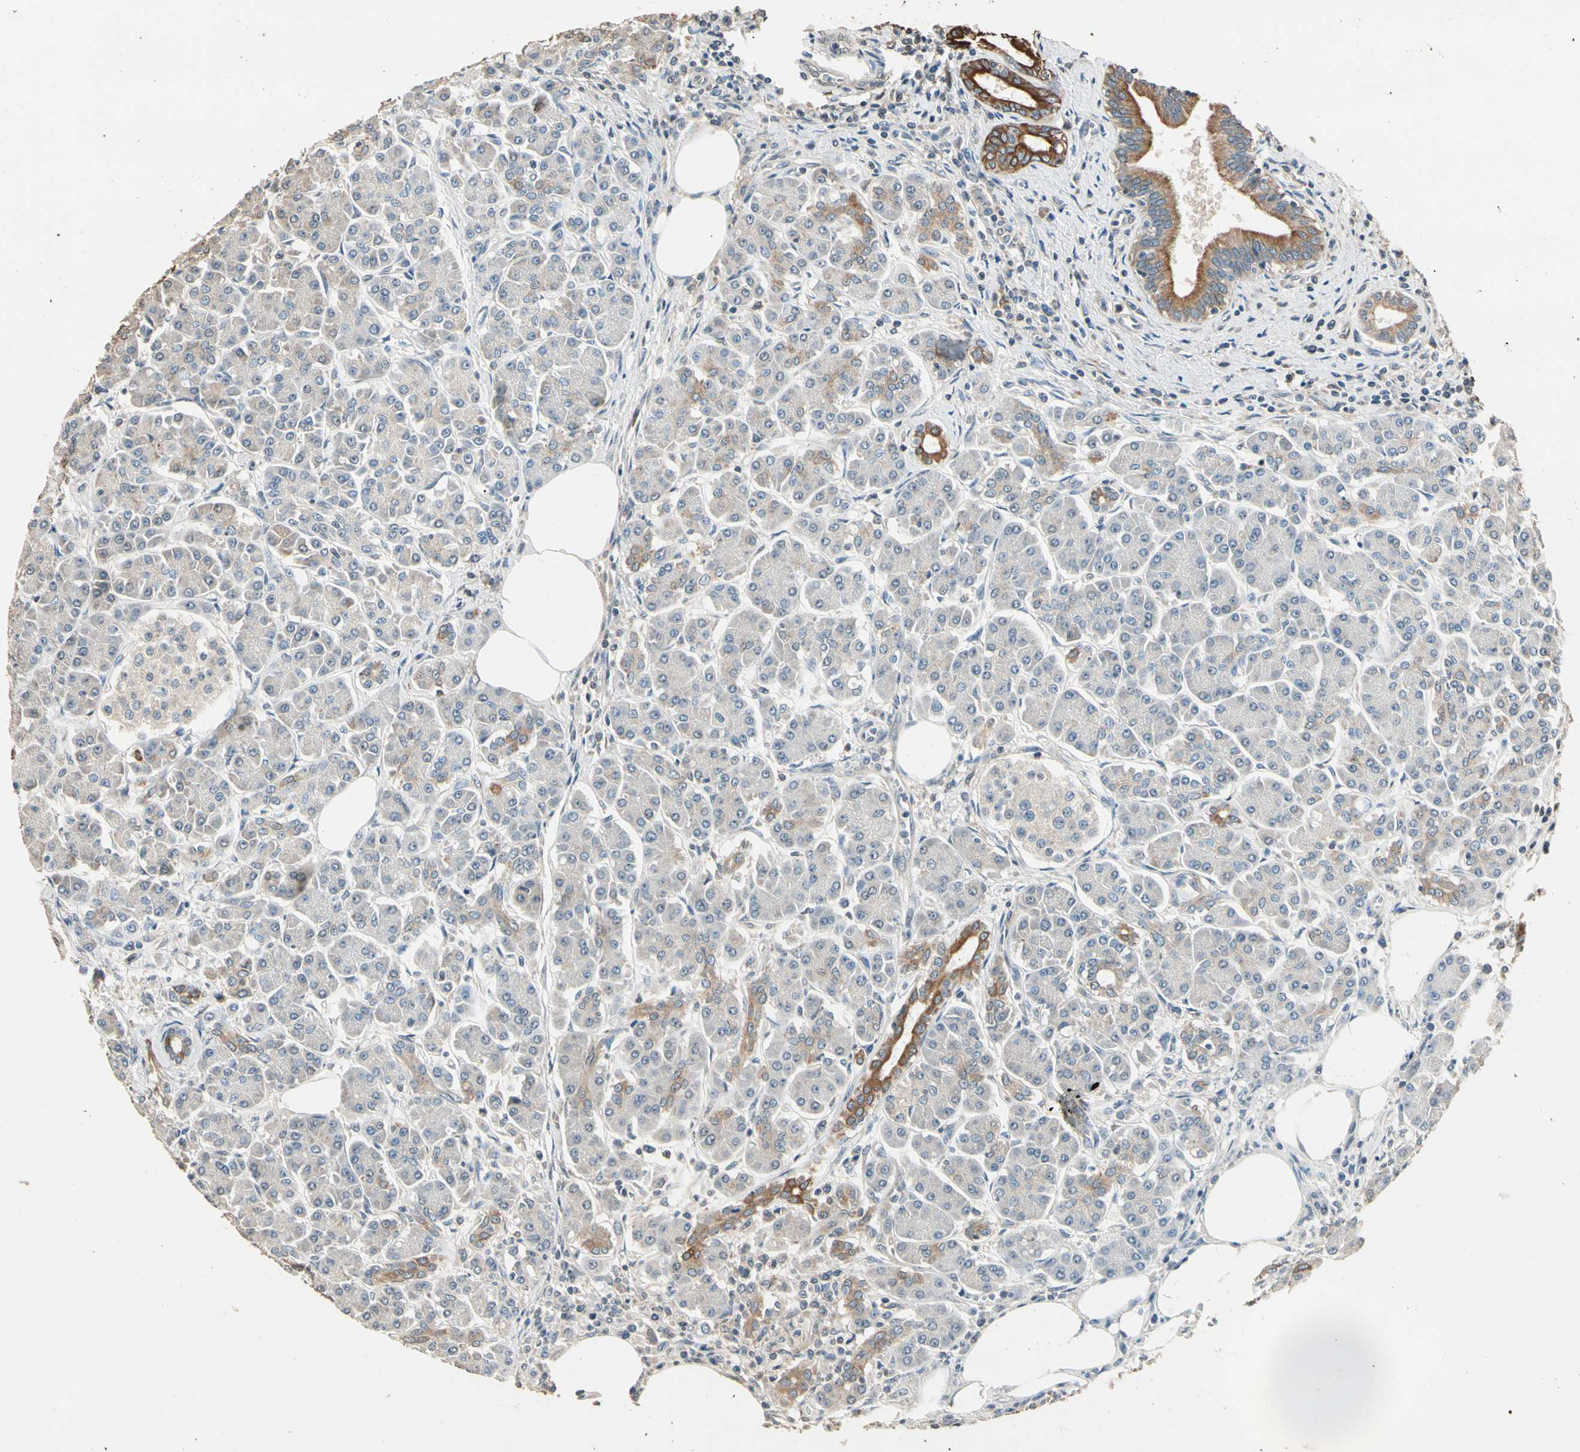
{"staining": {"intensity": "moderate", "quantity": "<25%", "location": "cytoplasmic/membranous"}, "tissue": "pancreas", "cell_type": "Exocrine glandular cells", "image_type": "normal", "snomed": [{"axis": "morphology", "description": "Normal tissue, NOS"}, {"axis": "topography", "description": "Pancreas"}], "caption": "DAB immunohistochemical staining of benign human pancreas demonstrates moderate cytoplasmic/membranous protein positivity in approximately <25% of exocrine glandular cells. (Stains: DAB (3,3'-diaminobenzidine) in brown, nuclei in blue, Microscopy: brightfield microscopy at high magnification).", "gene": "MAP3K7", "patient": {"sex": "female", "age": 73}}